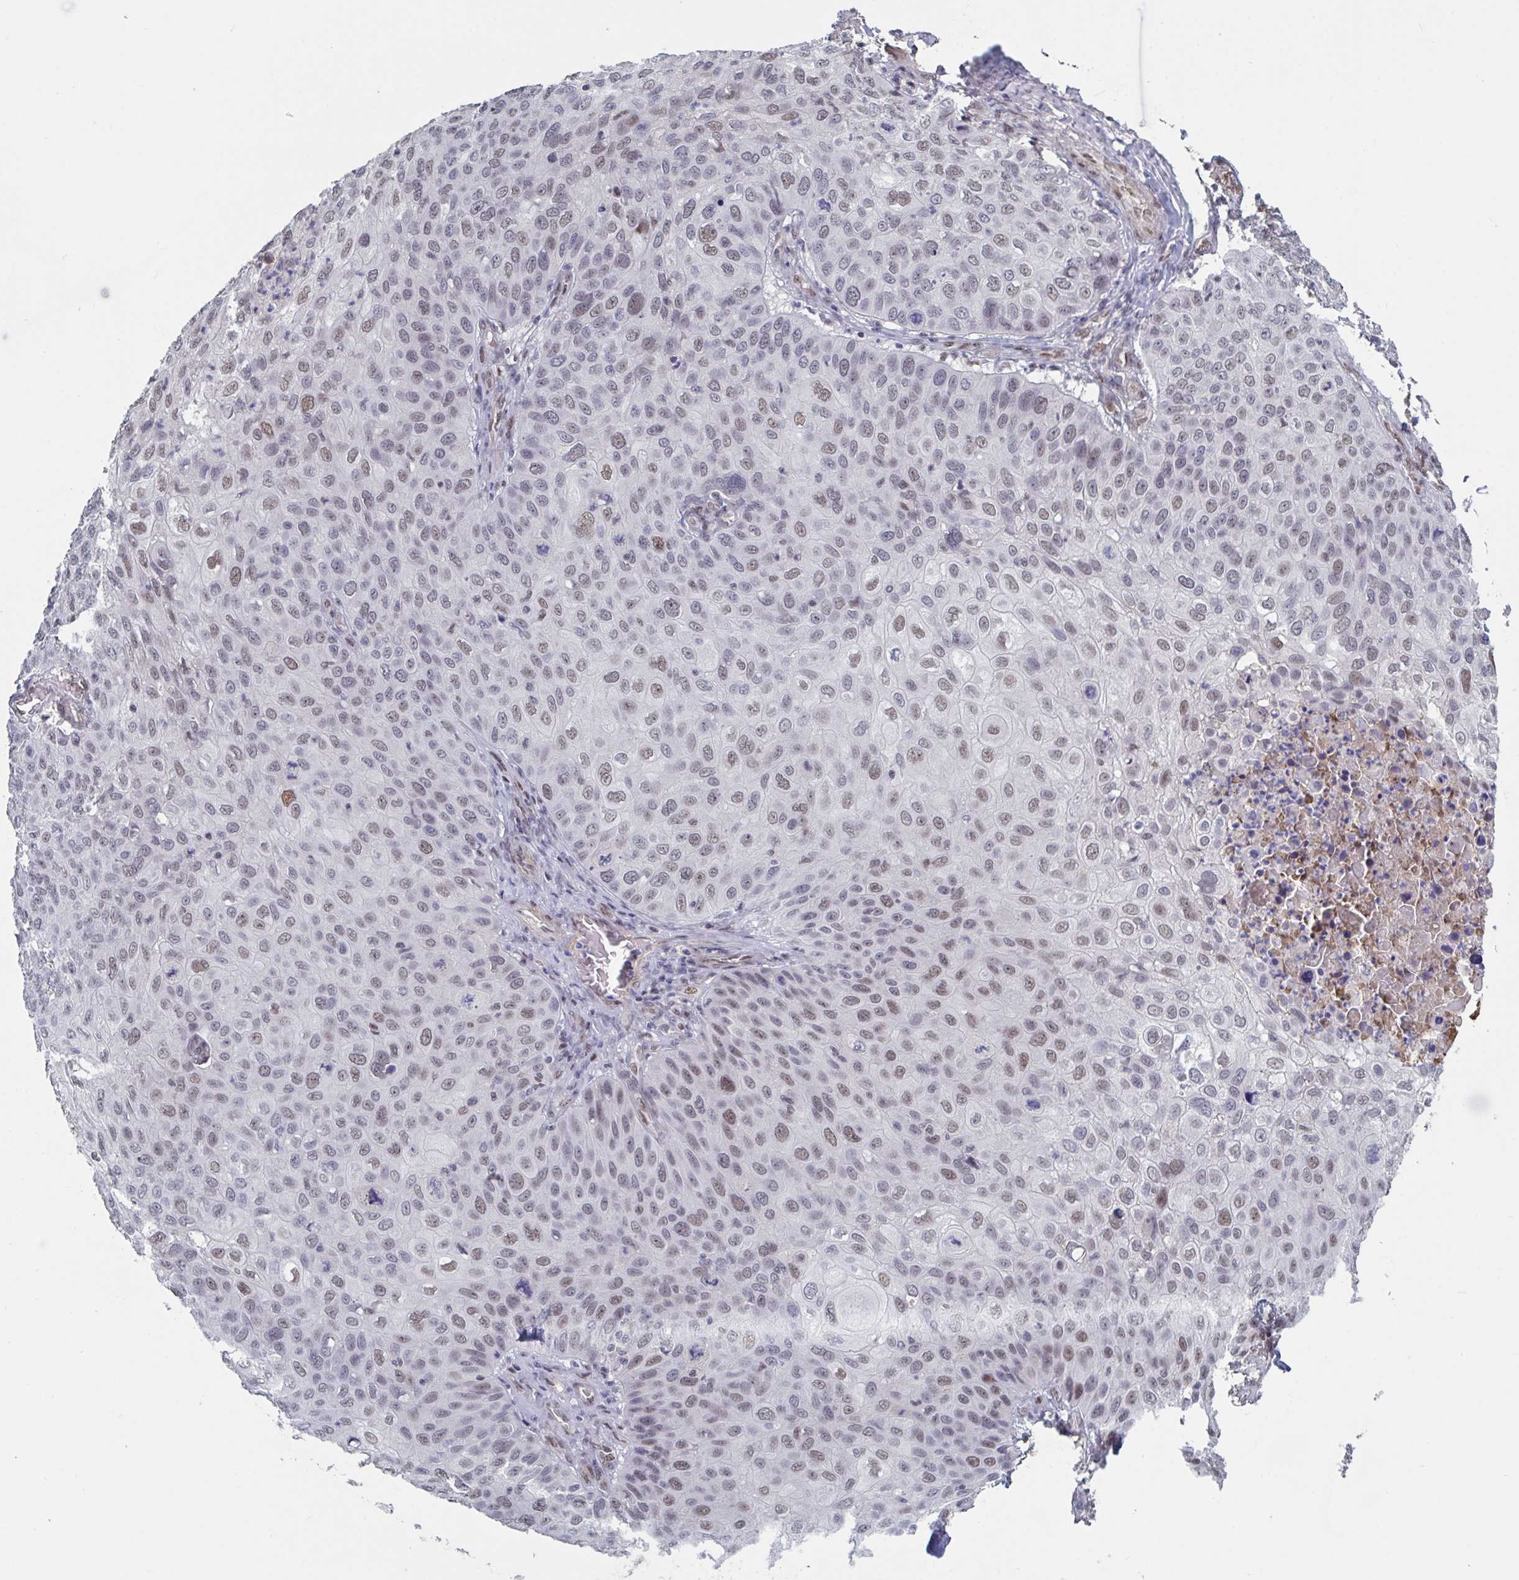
{"staining": {"intensity": "moderate", "quantity": ">75%", "location": "nuclear"}, "tissue": "skin cancer", "cell_type": "Tumor cells", "image_type": "cancer", "snomed": [{"axis": "morphology", "description": "Squamous cell carcinoma, NOS"}, {"axis": "topography", "description": "Skin"}], "caption": "Immunohistochemical staining of human squamous cell carcinoma (skin) reveals medium levels of moderate nuclear expression in approximately >75% of tumor cells. The protein is shown in brown color, while the nuclei are stained blue.", "gene": "BCL7B", "patient": {"sex": "male", "age": 87}}